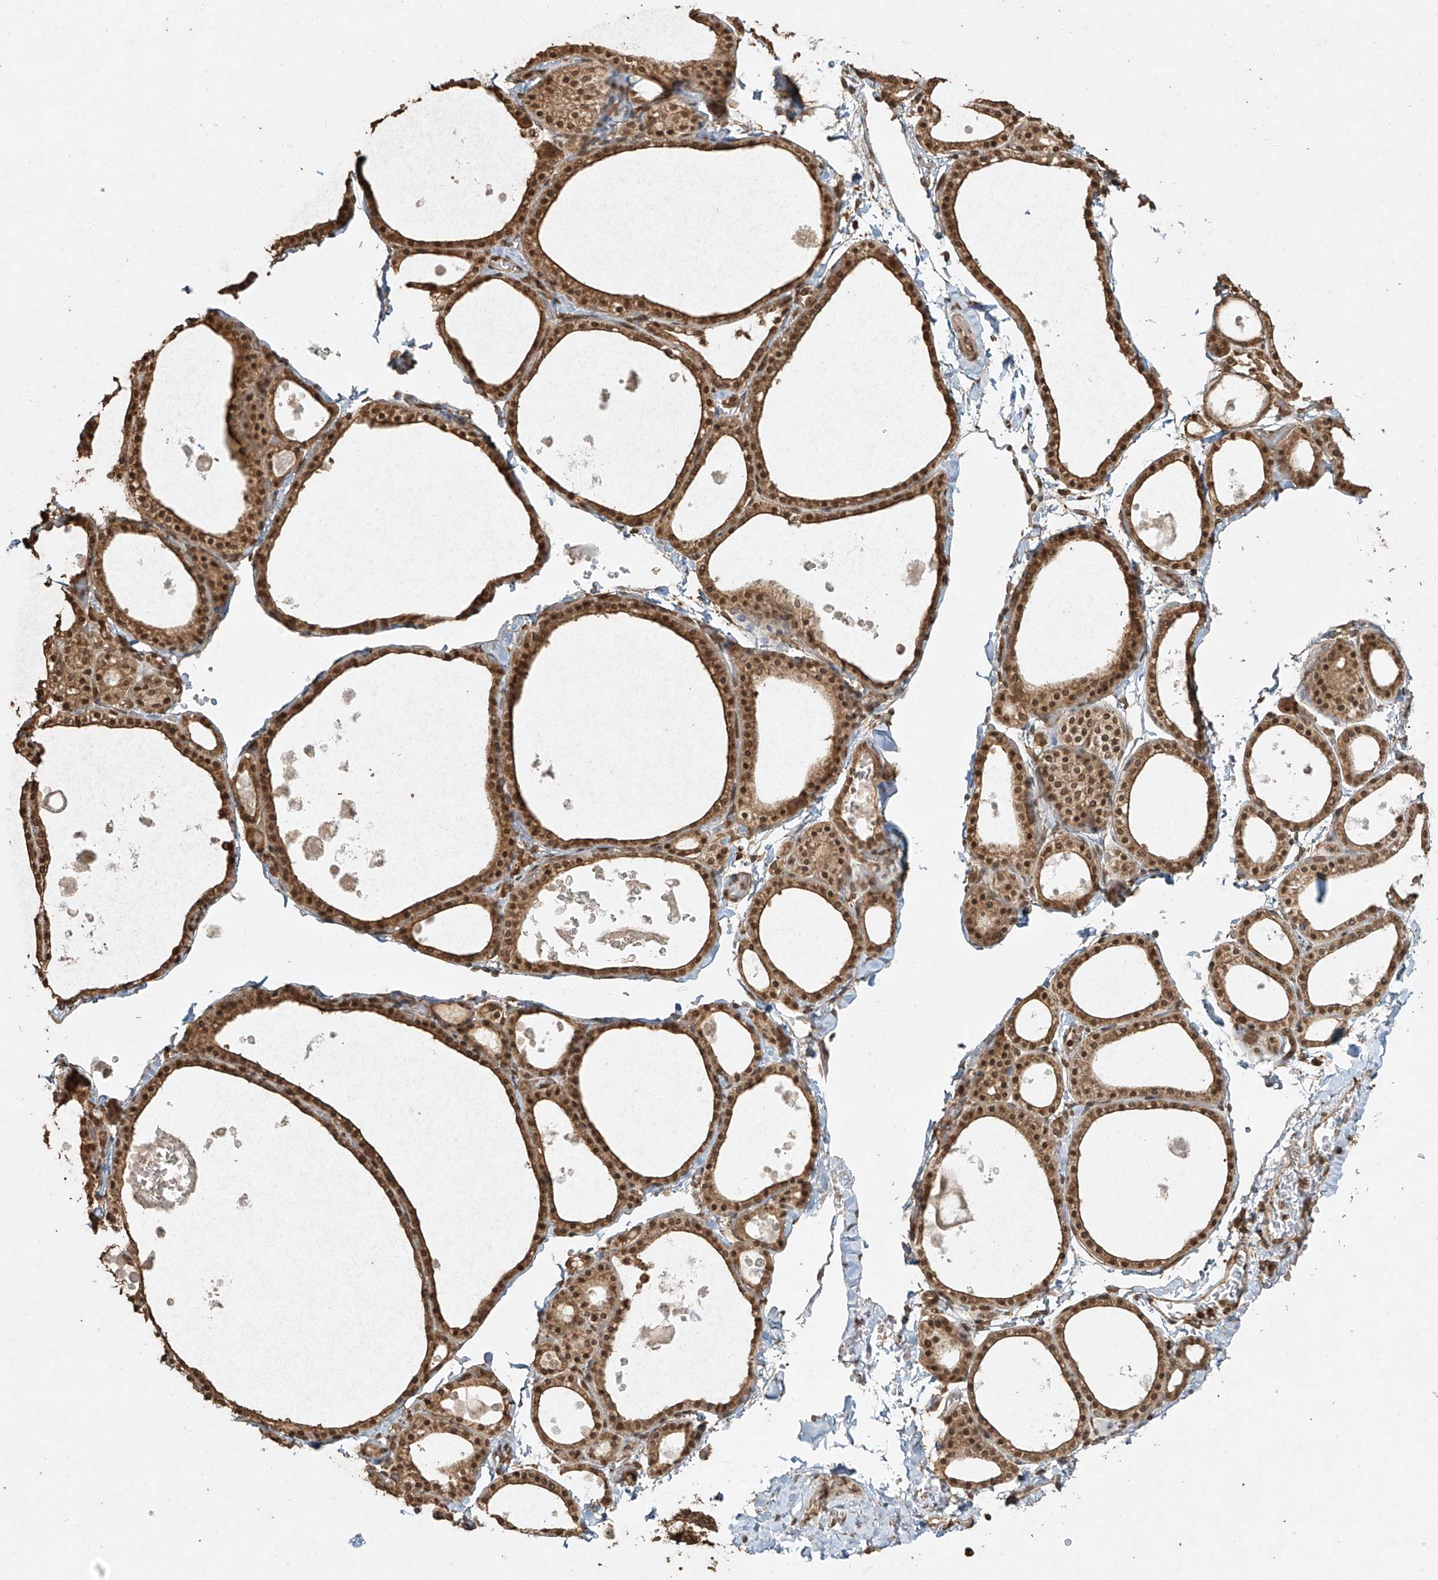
{"staining": {"intensity": "moderate", "quantity": ">75%", "location": "cytoplasmic/membranous,nuclear"}, "tissue": "thyroid gland", "cell_type": "Glandular cells", "image_type": "normal", "snomed": [{"axis": "morphology", "description": "Normal tissue, NOS"}, {"axis": "topography", "description": "Thyroid gland"}], "caption": "A photomicrograph showing moderate cytoplasmic/membranous,nuclear positivity in about >75% of glandular cells in normal thyroid gland, as visualized by brown immunohistochemical staining.", "gene": "TIGAR", "patient": {"sex": "male", "age": 56}}